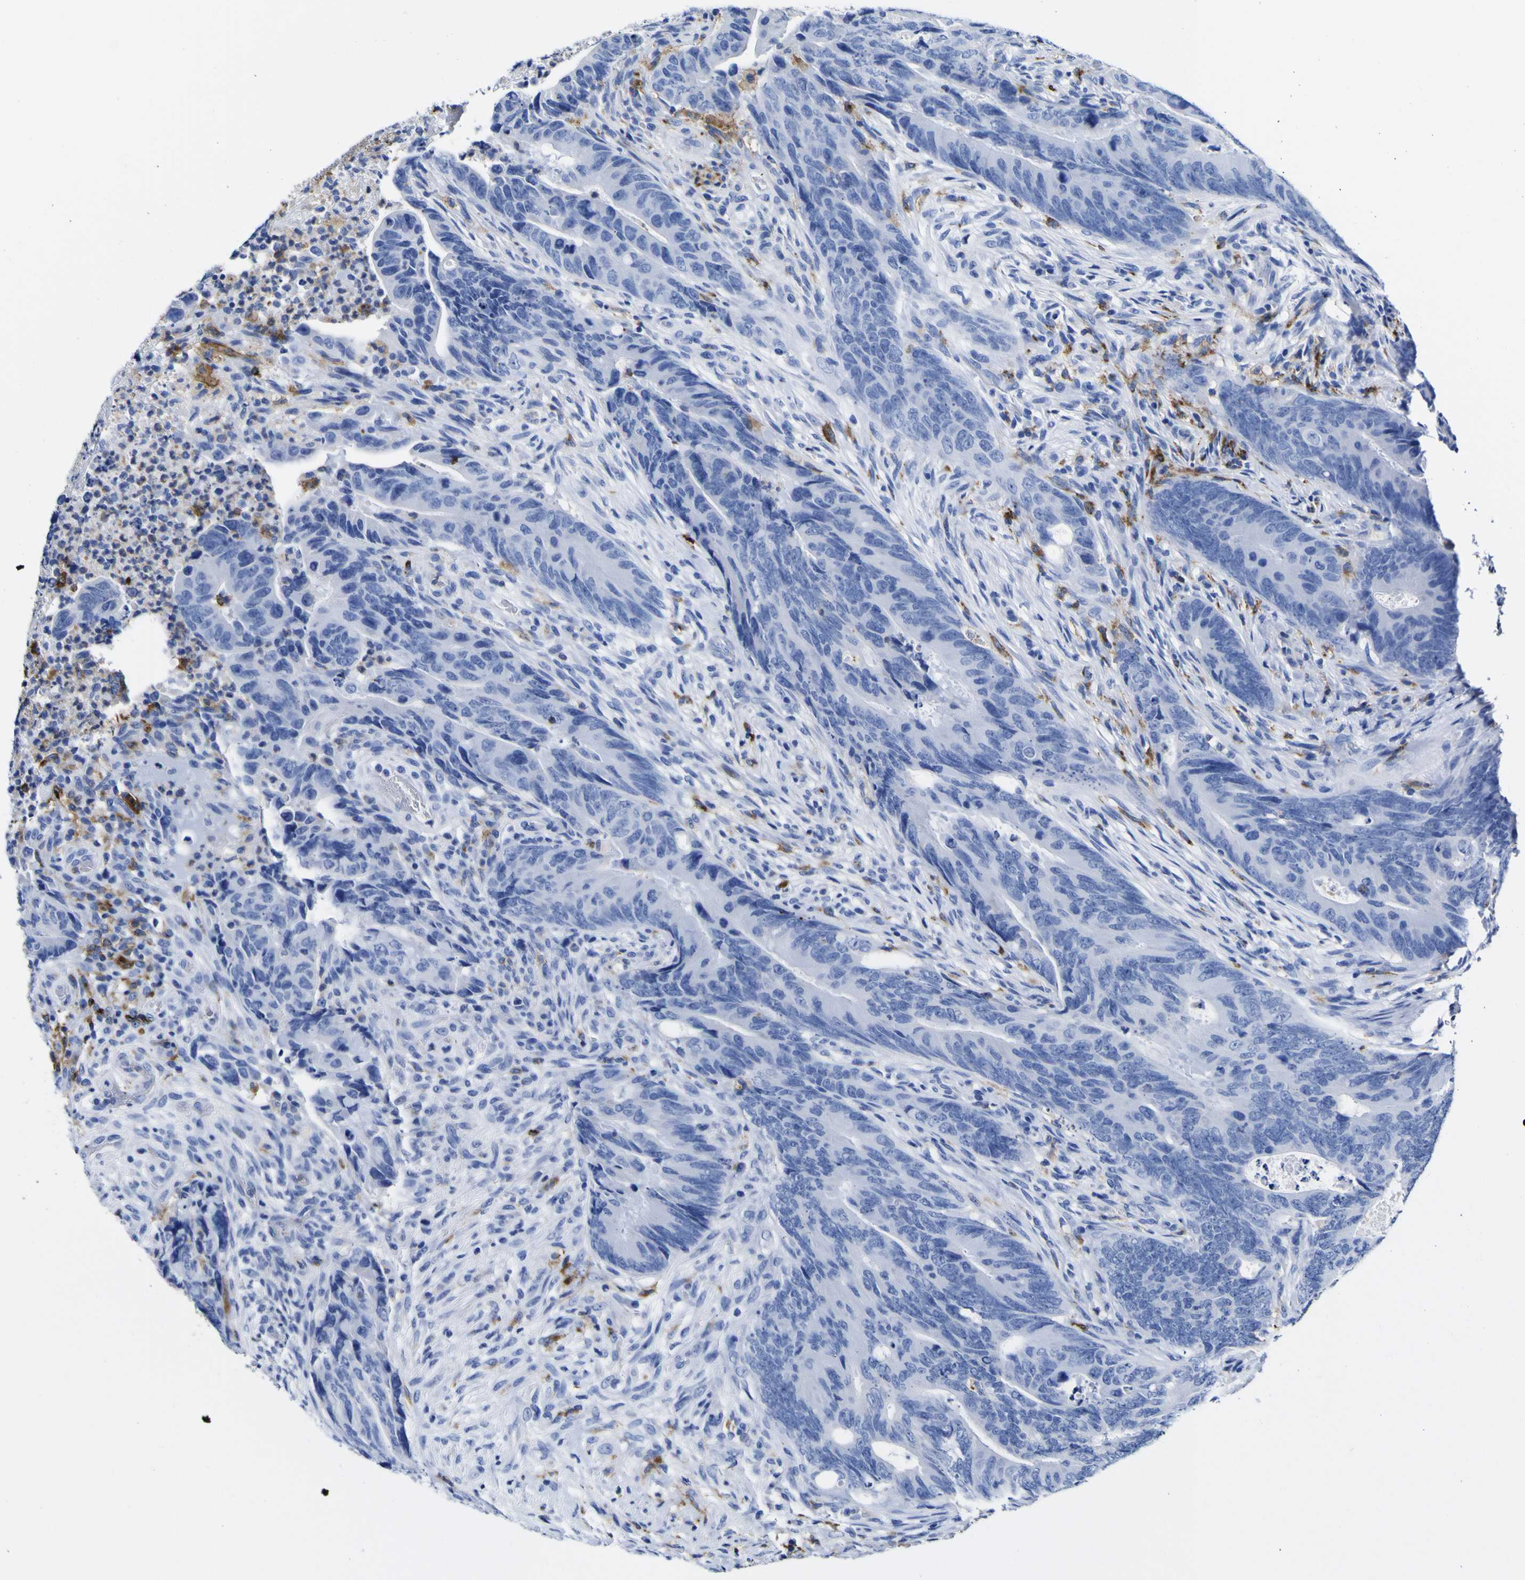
{"staining": {"intensity": "negative", "quantity": "none", "location": "none"}, "tissue": "colorectal cancer", "cell_type": "Tumor cells", "image_type": "cancer", "snomed": [{"axis": "morphology", "description": "Normal tissue, NOS"}, {"axis": "morphology", "description": "Adenocarcinoma, NOS"}, {"axis": "topography", "description": "Colon"}], "caption": "This is a micrograph of immunohistochemistry (IHC) staining of colorectal cancer, which shows no positivity in tumor cells.", "gene": "HLA-DQA1", "patient": {"sex": "male", "age": 56}}